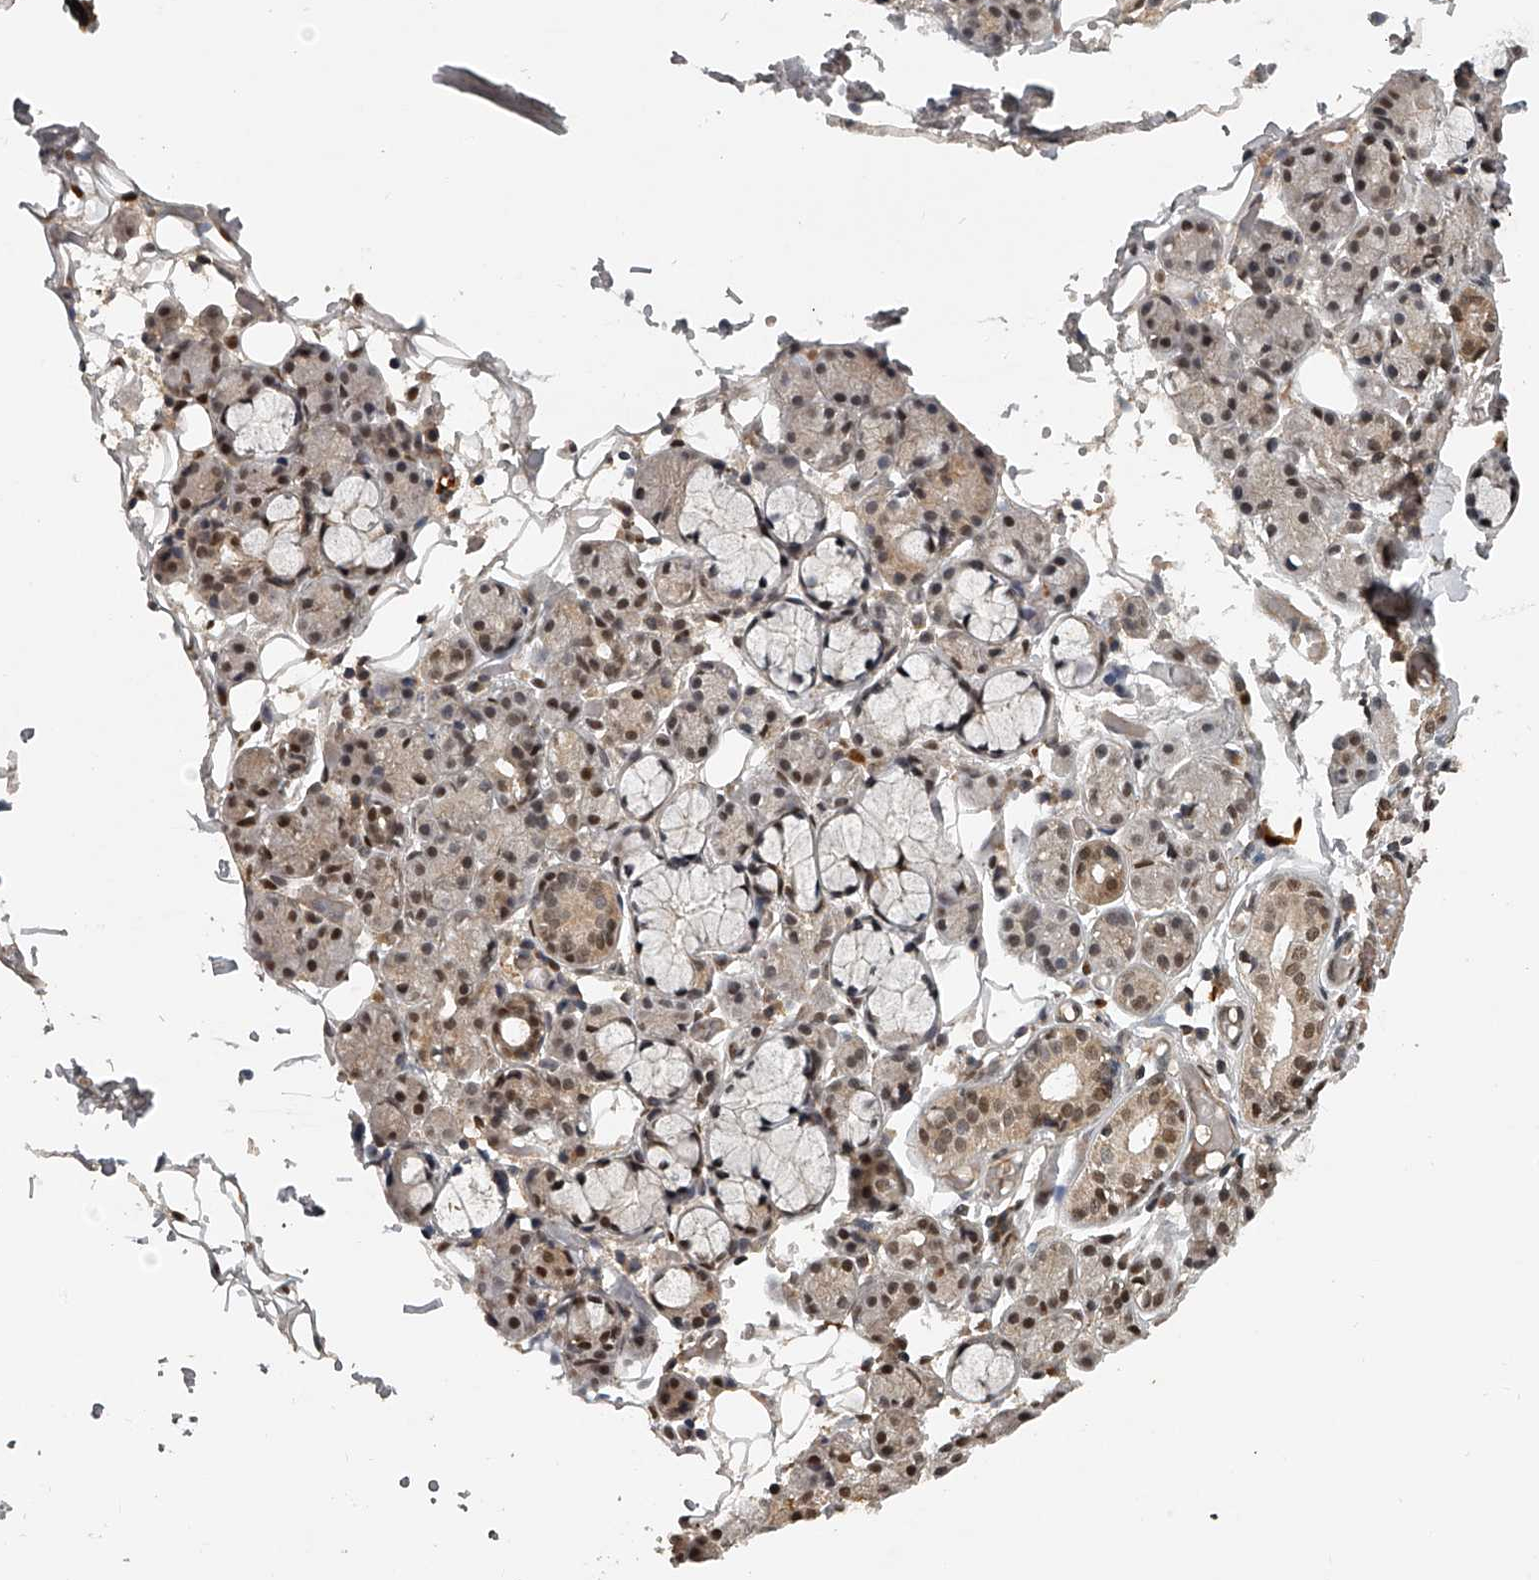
{"staining": {"intensity": "moderate", "quantity": ">75%", "location": "cytoplasmic/membranous,nuclear"}, "tissue": "salivary gland", "cell_type": "Glandular cells", "image_type": "normal", "snomed": [{"axis": "morphology", "description": "Normal tissue, NOS"}, {"axis": "topography", "description": "Salivary gland"}], "caption": "Benign salivary gland was stained to show a protein in brown. There is medium levels of moderate cytoplasmic/membranous,nuclear staining in approximately >75% of glandular cells. Immunohistochemistry stains the protein of interest in brown and the nuclei are stained blue.", "gene": "PLEKHG1", "patient": {"sex": "male", "age": 63}}